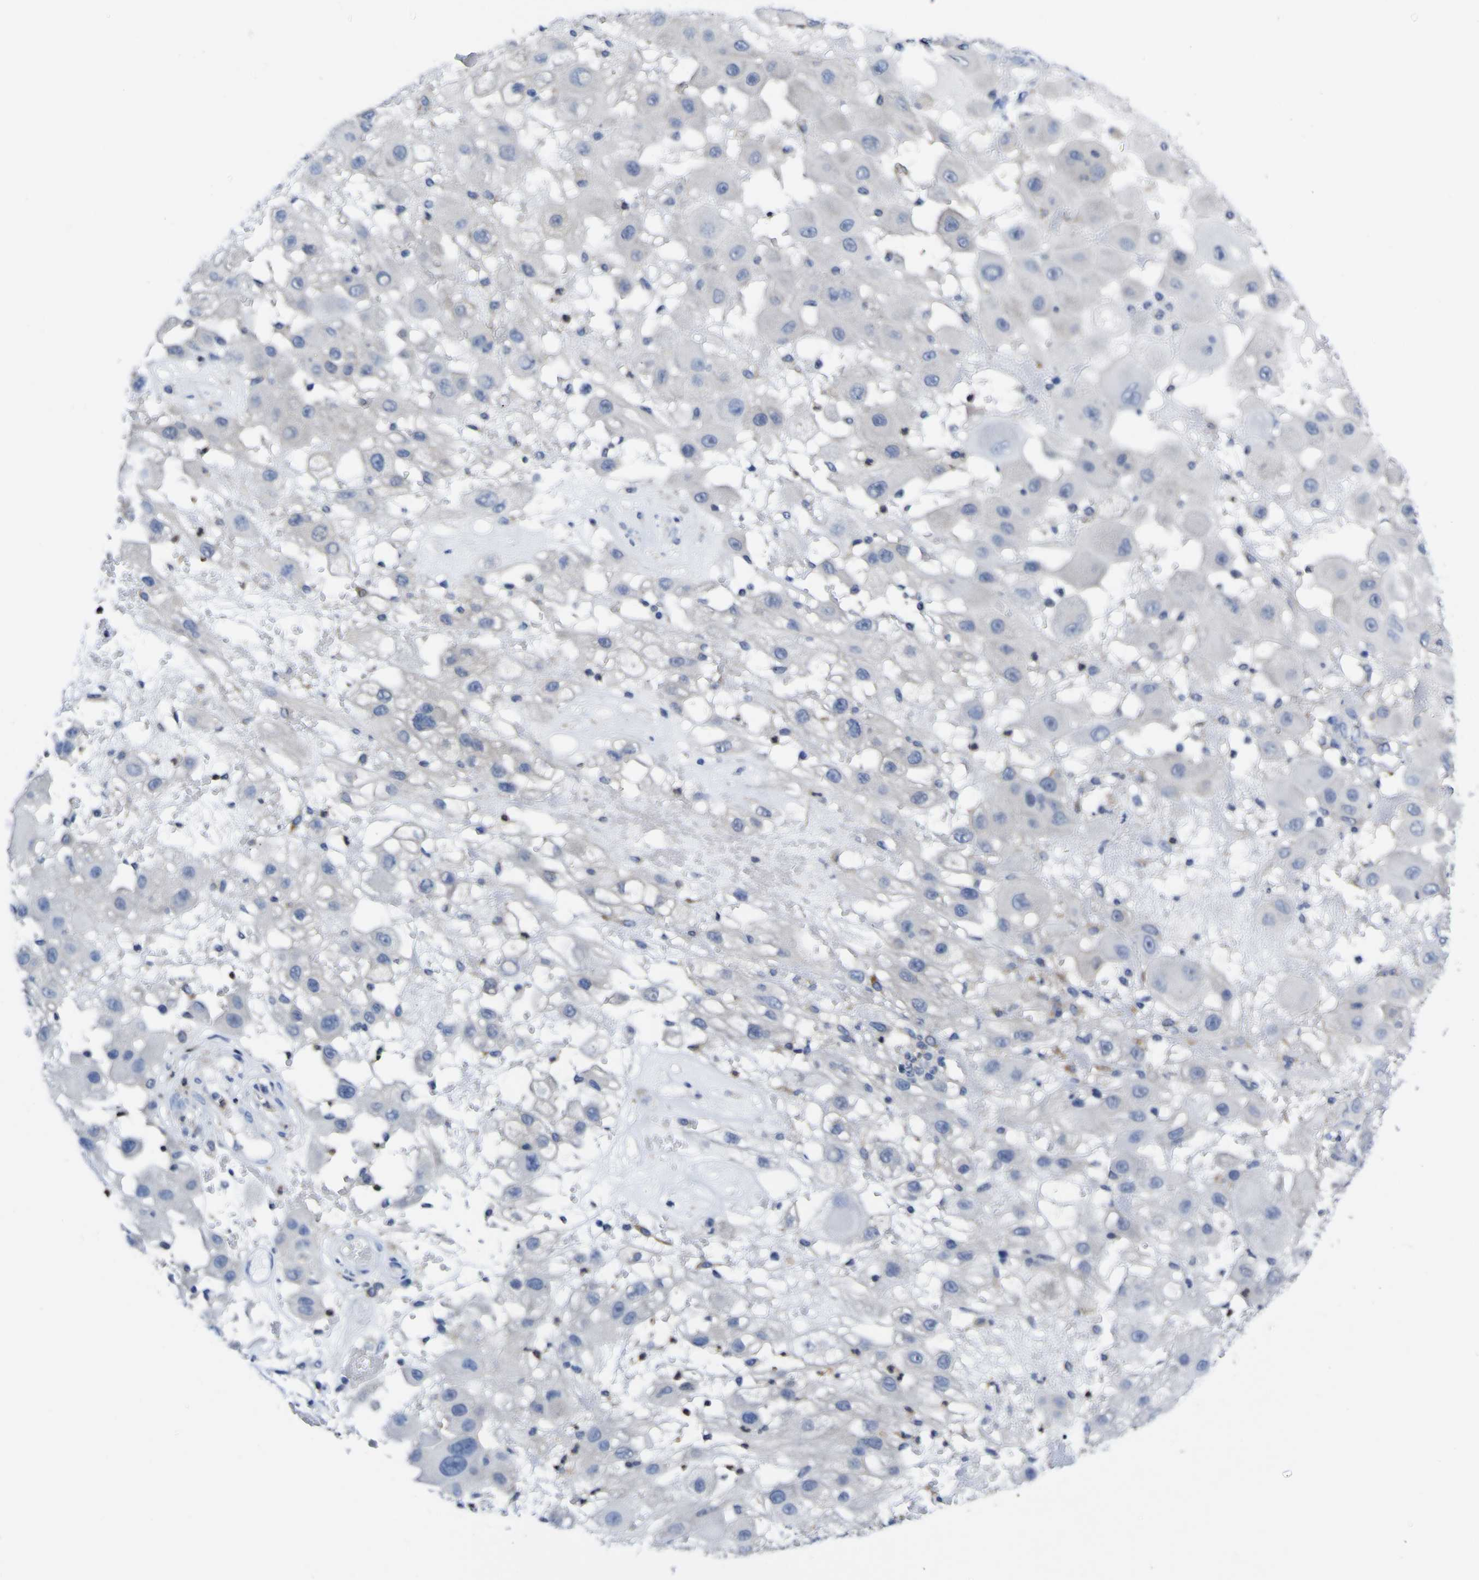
{"staining": {"intensity": "negative", "quantity": "none", "location": "none"}, "tissue": "melanoma", "cell_type": "Tumor cells", "image_type": "cancer", "snomed": [{"axis": "morphology", "description": "Malignant melanoma, NOS"}, {"axis": "topography", "description": "Skin"}], "caption": "IHC histopathology image of neoplastic tissue: melanoma stained with DAB (3,3'-diaminobenzidine) demonstrates no significant protein expression in tumor cells.", "gene": "CASP6", "patient": {"sex": "female", "age": 81}}